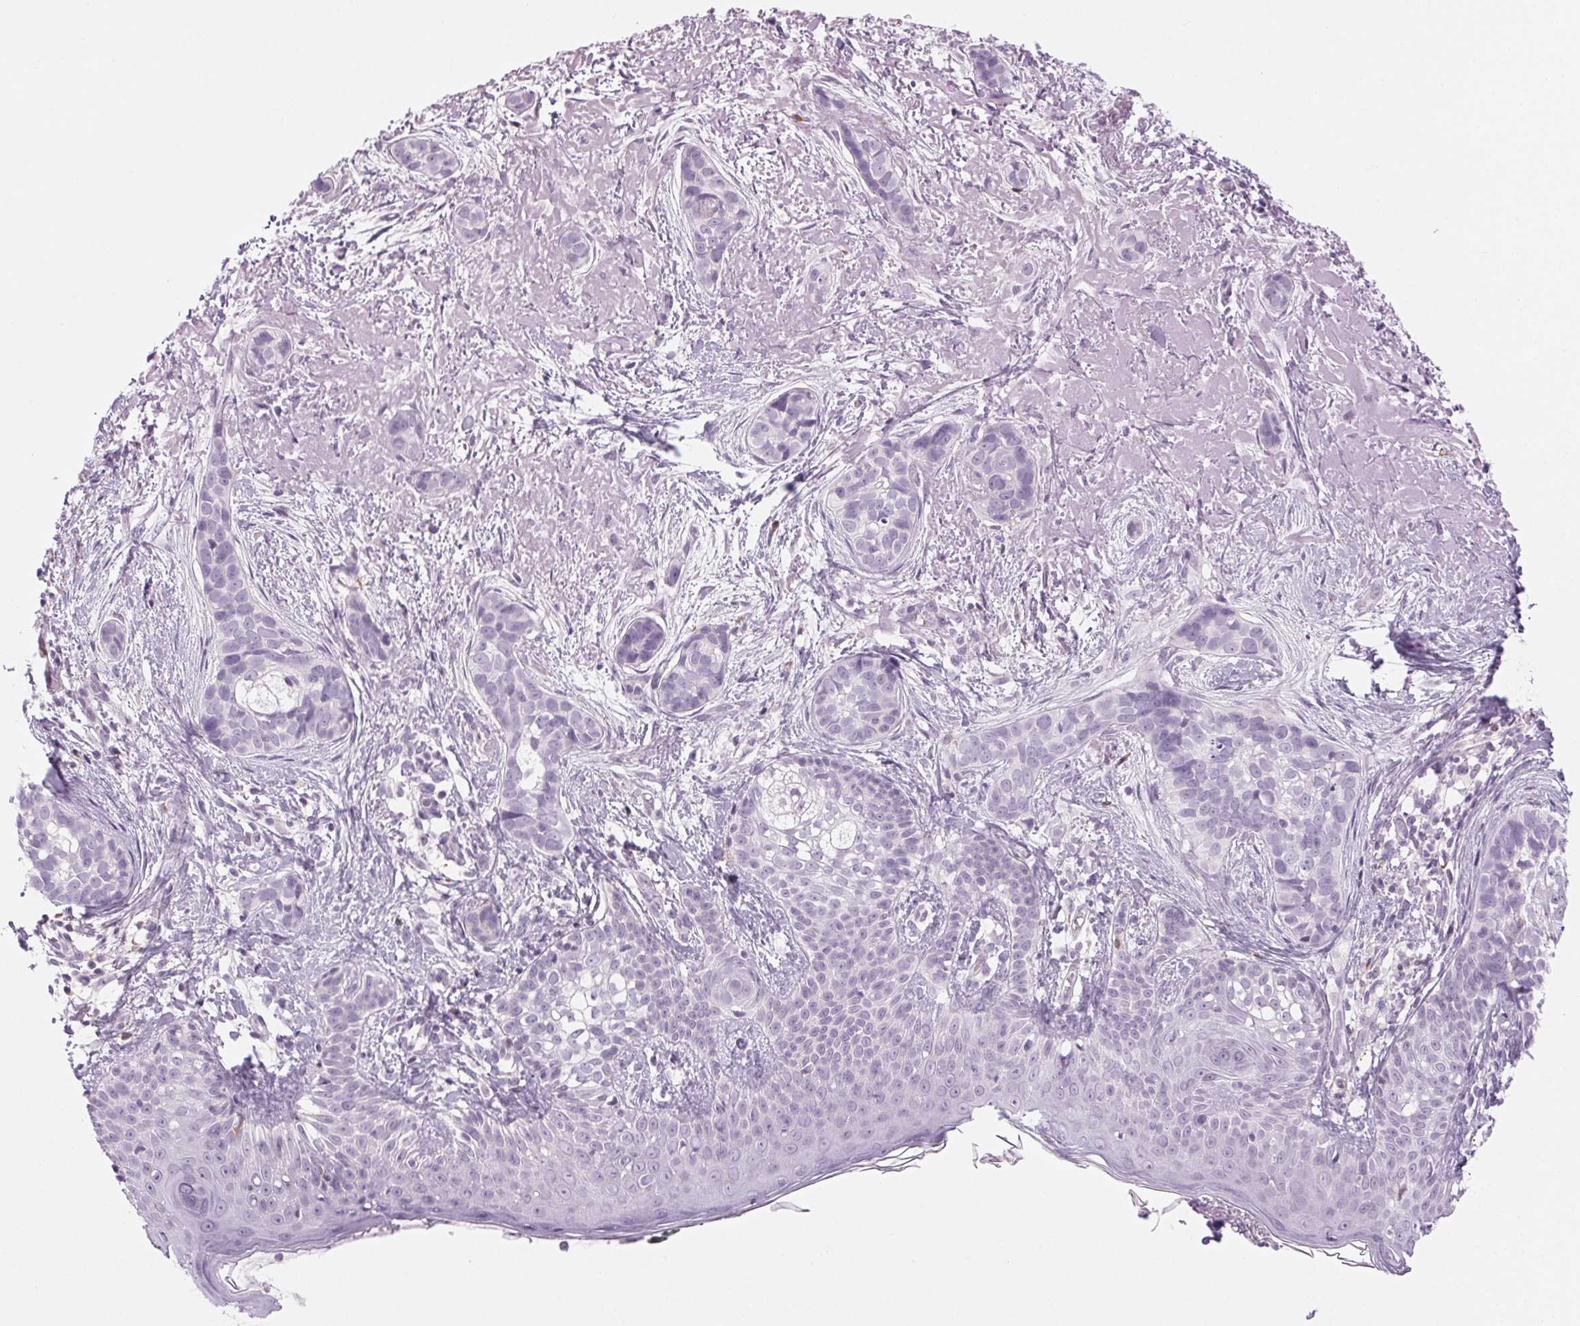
{"staining": {"intensity": "negative", "quantity": "none", "location": "none"}, "tissue": "skin cancer", "cell_type": "Tumor cells", "image_type": "cancer", "snomed": [{"axis": "morphology", "description": "Basal cell carcinoma"}, {"axis": "topography", "description": "Skin"}], "caption": "An image of basal cell carcinoma (skin) stained for a protein displays no brown staining in tumor cells.", "gene": "SLC6A19", "patient": {"sex": "male", "age": 87}}